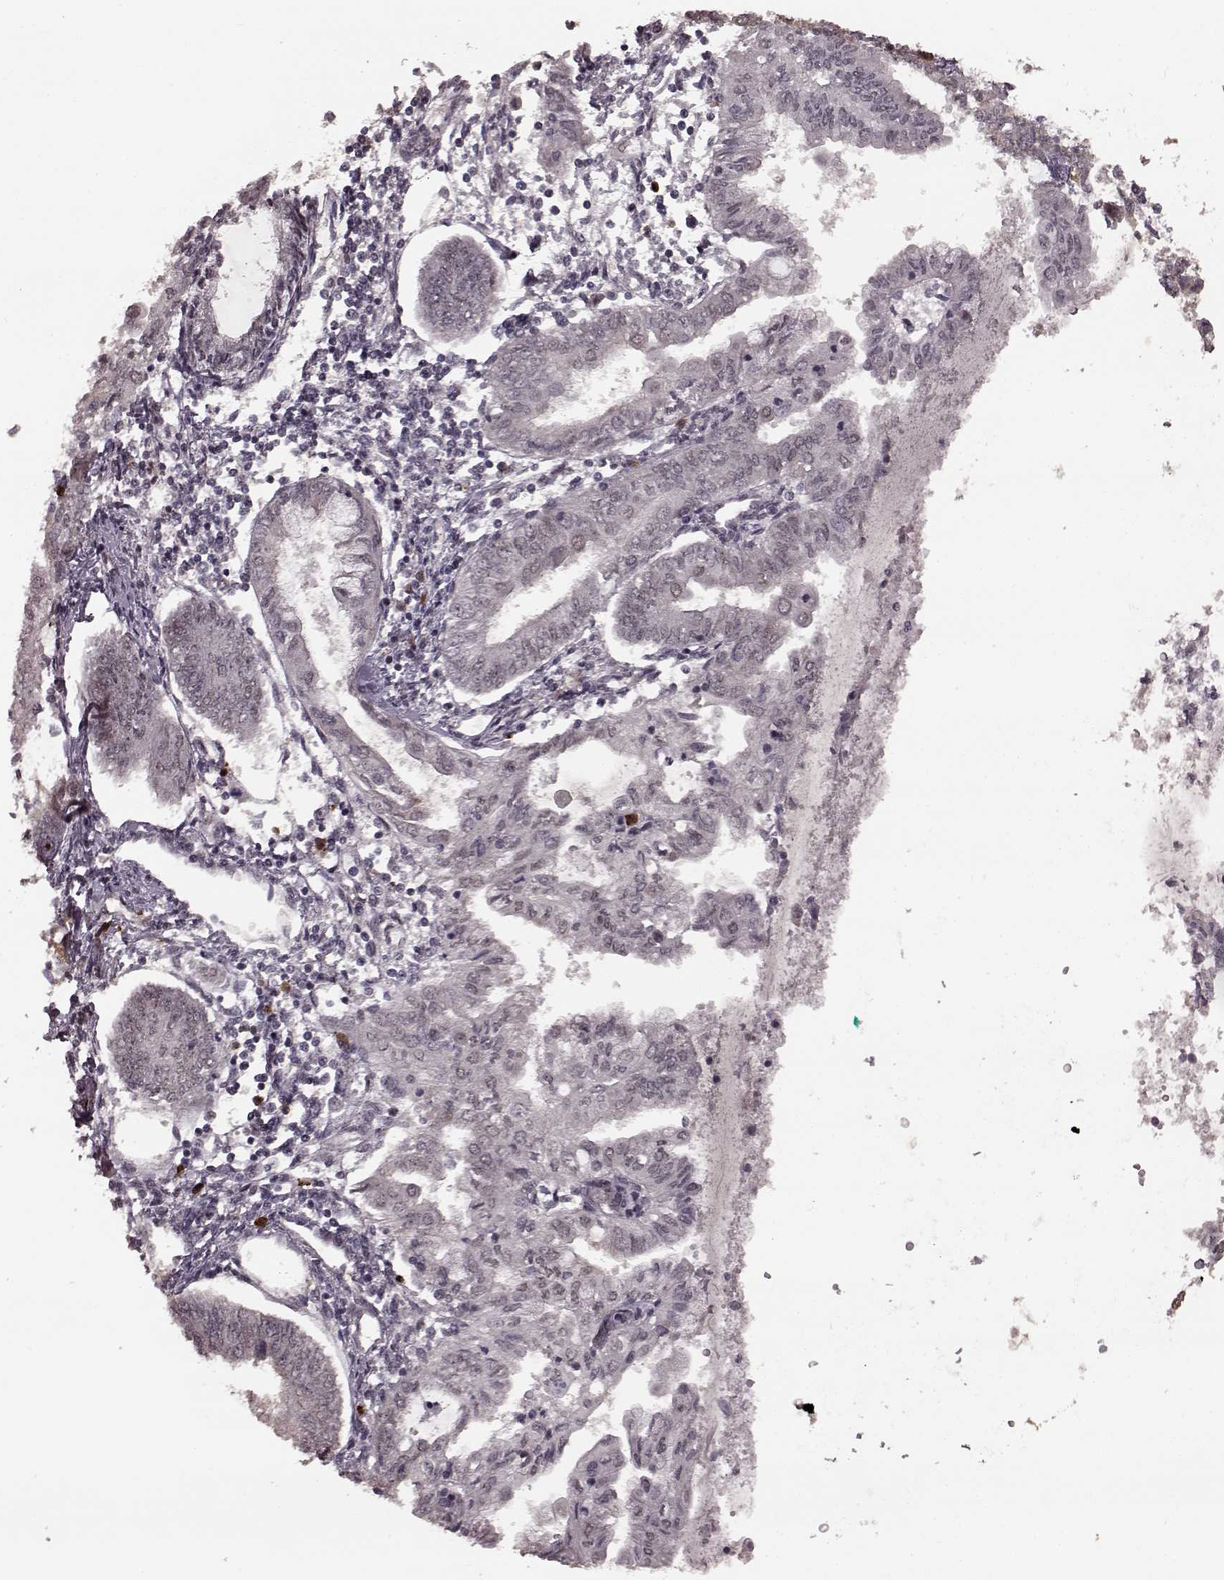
{"staining": {"intensity": "negative", "quantity": "none", "location": "none"}, "tissue": "endometrial cancer", "cell_type": "Tumor cells", "image_type": "cancer", "snomed": [{"axis": "morphology", "description": "Adenocarcinoma, NOS"}, {"axis": "topography", "description": "Endometrium"}], "caption": "DAB immunohistochemical staining of endometrial cancer displays no significant expression in tumor cells. (DAB (3,3'-diaminobenzidine) immunohistochemistry (IHC), high magnification).", "gene": "PLCB4", "patient": {"sex": "female", "age": 68}}